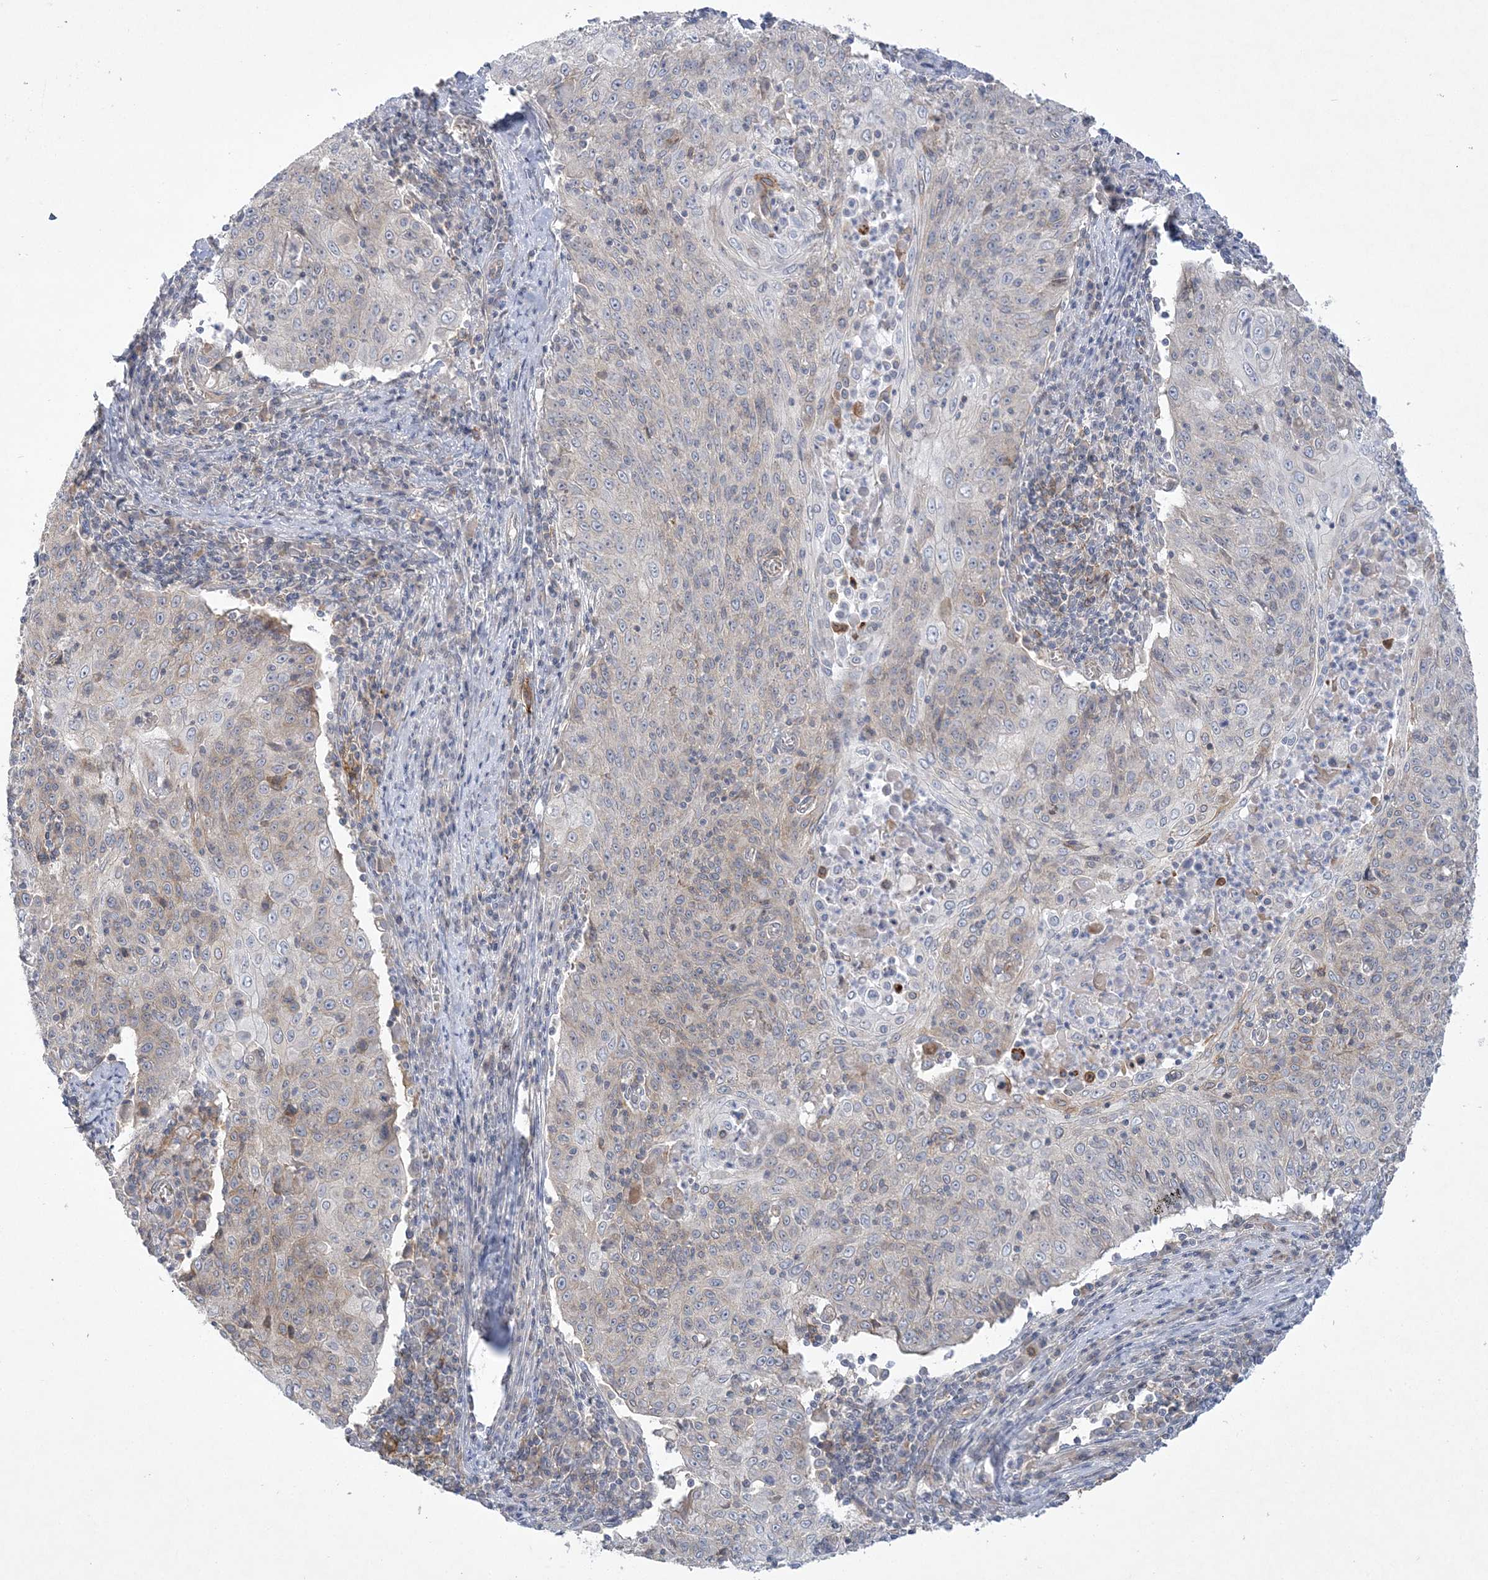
{"staining": {"intensity": "weak", "quantity": "<25%", "location": "cytoplasmic/membranous"}, "tissue": "cervical cancer", "cell_type": "Tumor cells", "image_type": "cancer", "snomed": [{"axis": "morphology", "description": "Squamous cell carcinoma, NOS"}, {"axis": "topography", "description": "Cervix"}], "caption": "Immunohistochemistry (IHC) photomicrograph of neoplastic tissue: squamous cell carcinoma (cervical) stained with DAB (3,3'-diaminobenzidine) displays no significant protein expression in tumor cells. The staining was performed using DAB to visualize the protein expression in brown, while the nuclei were stained in blue with hematoxylin (Magnification: 20x).", "gene": "ADAMTS12", "patient": {"sex": "female", "age": 48}}